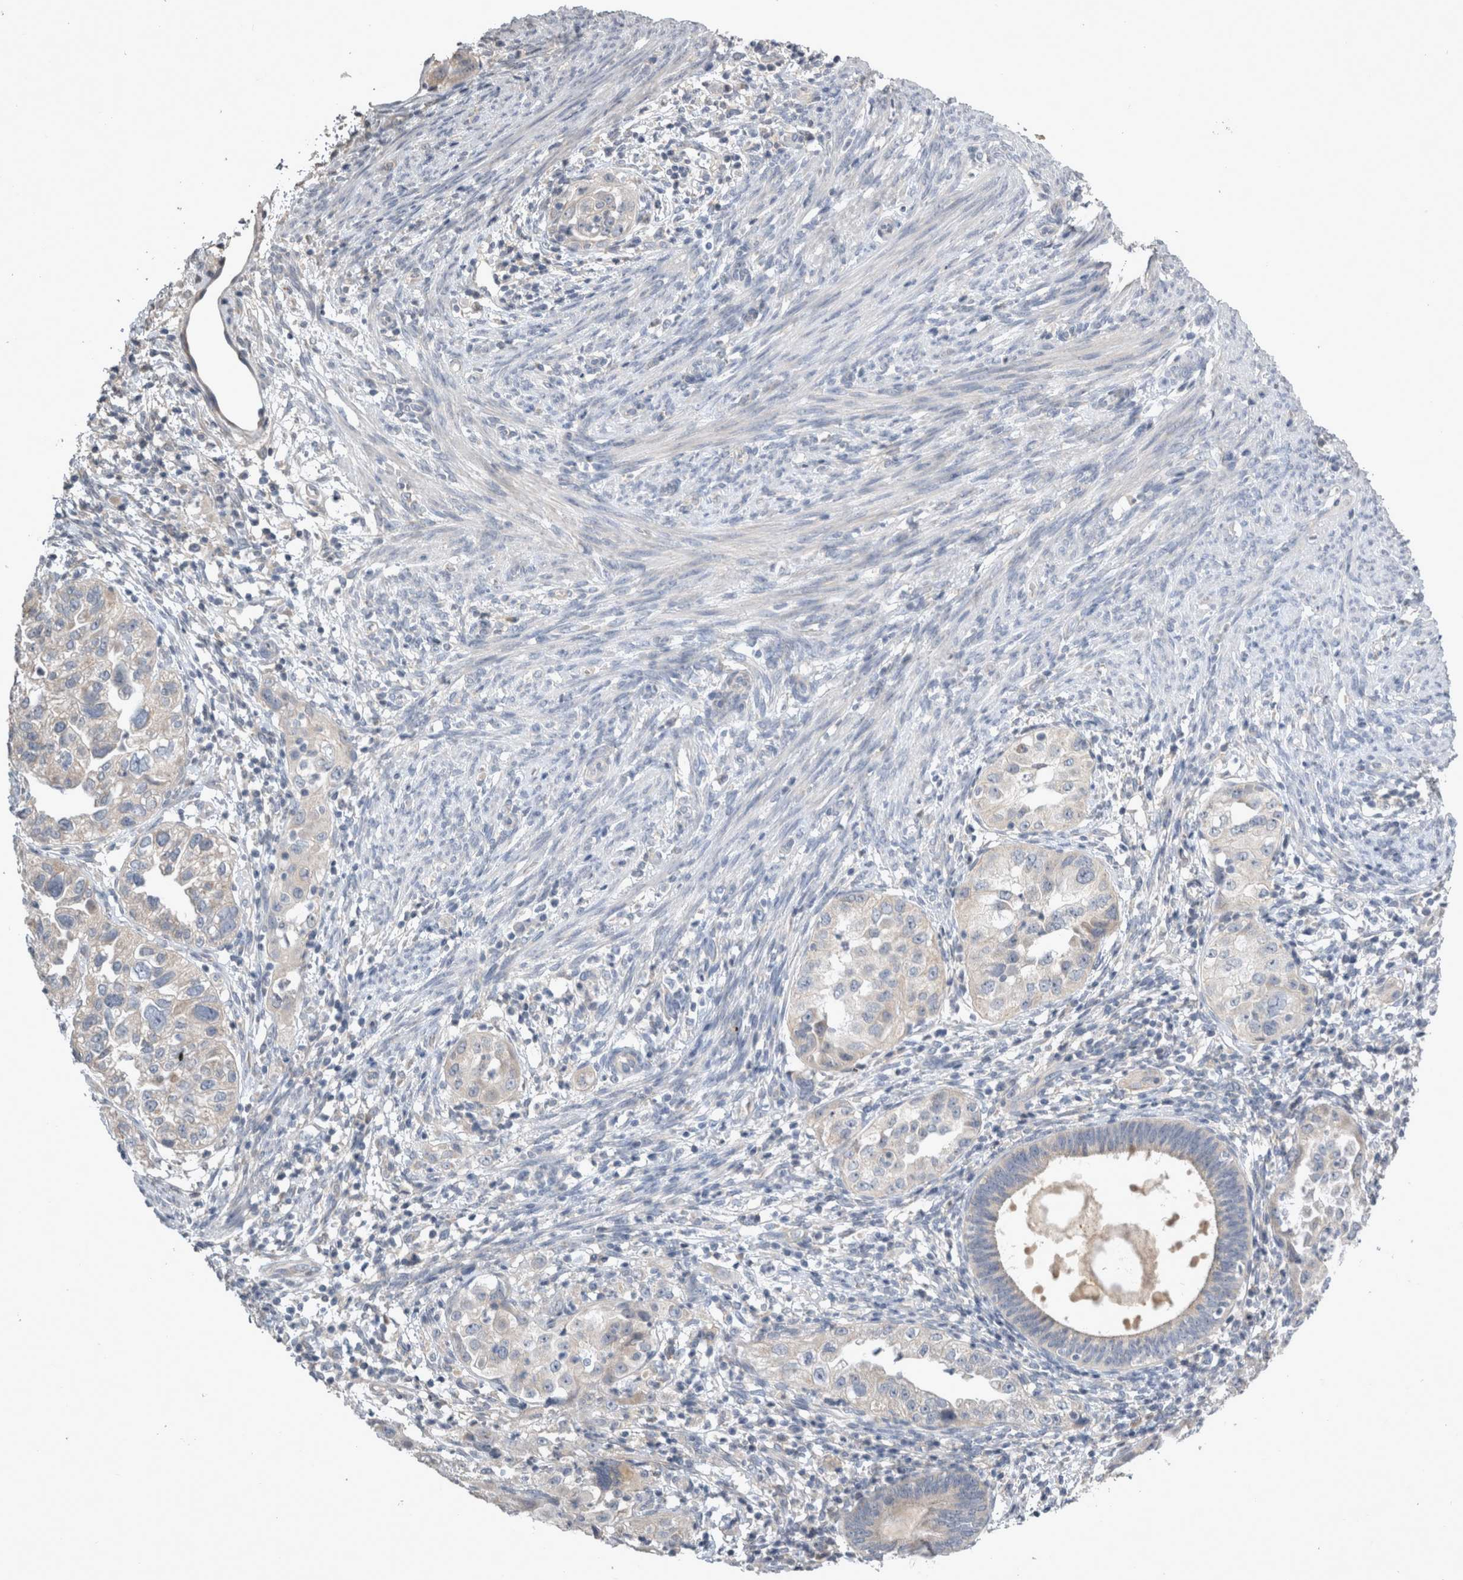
{"staining": {"intensity": "negative", "quantity": "none", "location": "none"}, "tissue": "endometrial cancer", "cell_type": "Tumor cells", "image_type": "cancer", "snomed": [{"axis": "morphology", "description": "Adenocarcinoma, NOS"}, {"axis": "topography", "description": "Endometrium"}], "caption": "Tumor cells are negative for brown protein staining in endometrial adenocarcinoma.", "gene": "SLC22A11", "patient": {"sex": "female", "age": 85}}